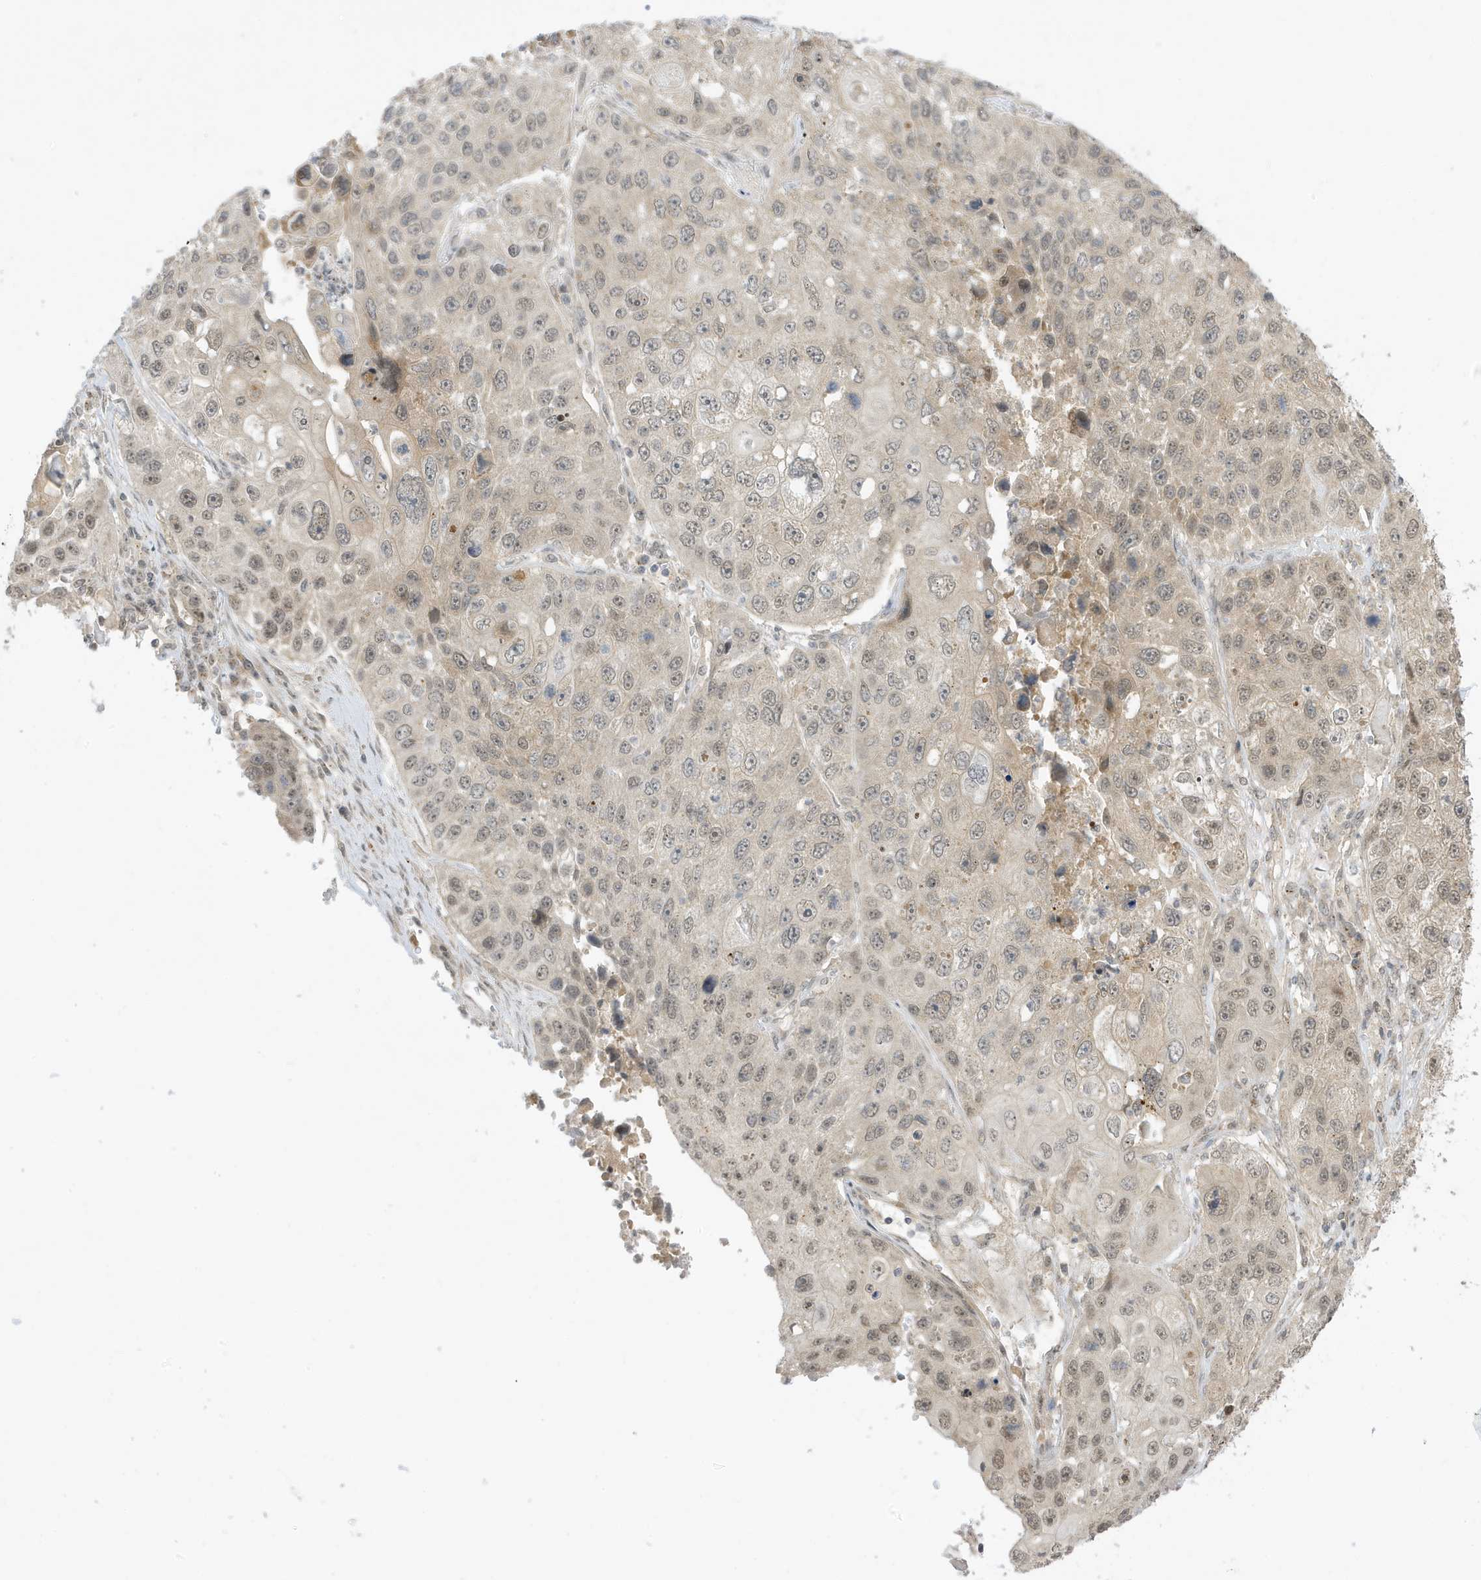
{"staining": {"intensity": "weak", "quantity": ">75%", "location": "nuclear"}, "tissue": "lung cancer", "cell_type": "Tumor cells", "image_type": "cancer", "snomed": [{"axis": "morphology", "description": "Squamous cell carcinoma, NOS"}, {"axis": "topography", "description": "Lung"}], "caption": "The image demonstrates a brown stain indicating the presence of a protein in the nuclear of tumor cells in lung squamous cell carcinoma.", "gene": "TAB3", "patient": {"sex": "male", "age": 61}}